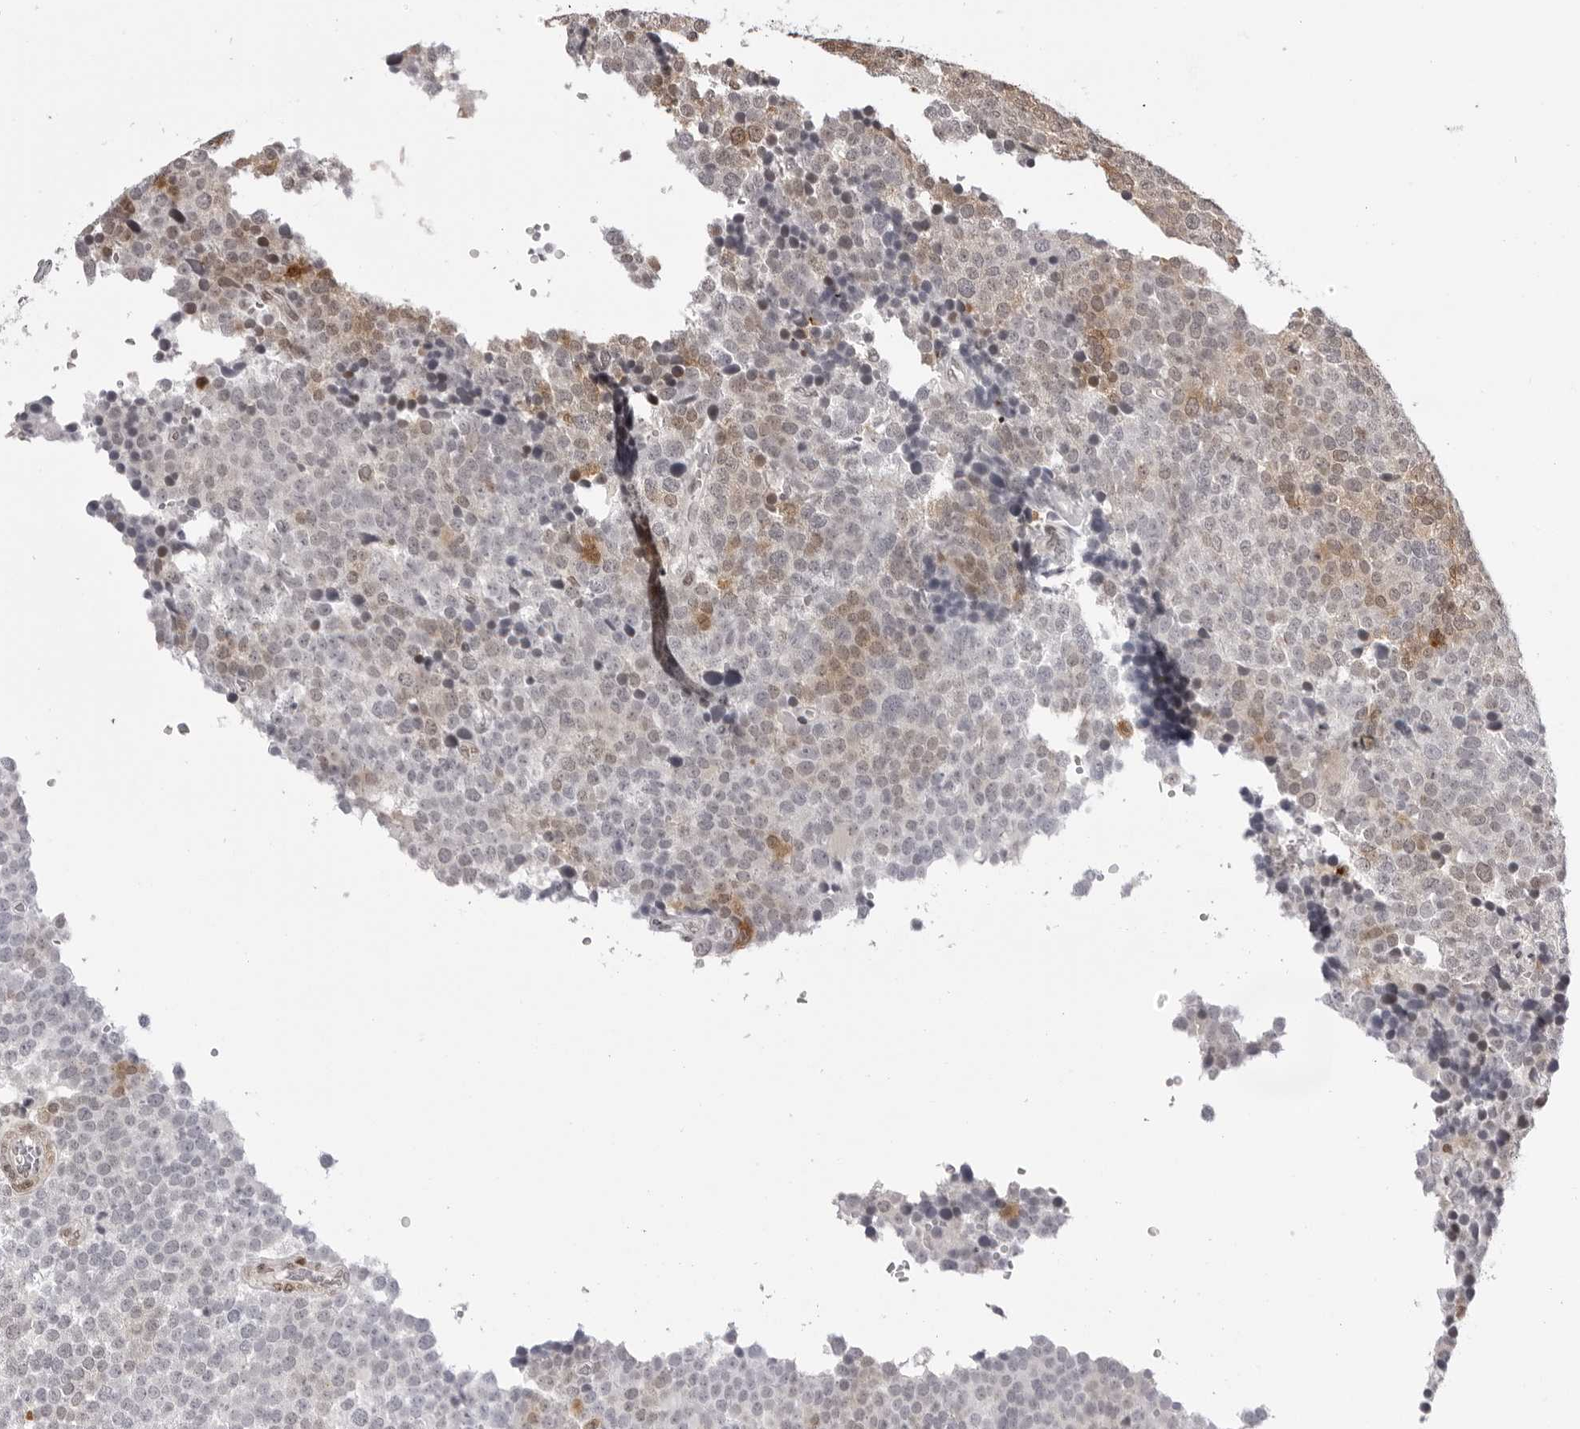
{"staining": {"intensity": "moderate", "quantity": "25%-75%", "location": "cytoplasmic/membranous,nuclear"}, "tissue": "testis cancer", "cell_type": "Tumor cells", "image_type": "cancer", "snomed": [{"axis": "morphology", "description": "Seminoma, NOS"}, {"axis": "topography", "description": "Testis"}], "caption": "Immunohistochemical staining of human testis cancer displays medium levels of moderate cytoplasmic/membranous and nuclear protein positivity in about 25%-75% of tumor cells. Immunohistochemistry (ihc) stains the protein in brown and the nuclei are stained blue.", "gene": "HSPA4", "patient": {"sex": "male", "age": 71}}